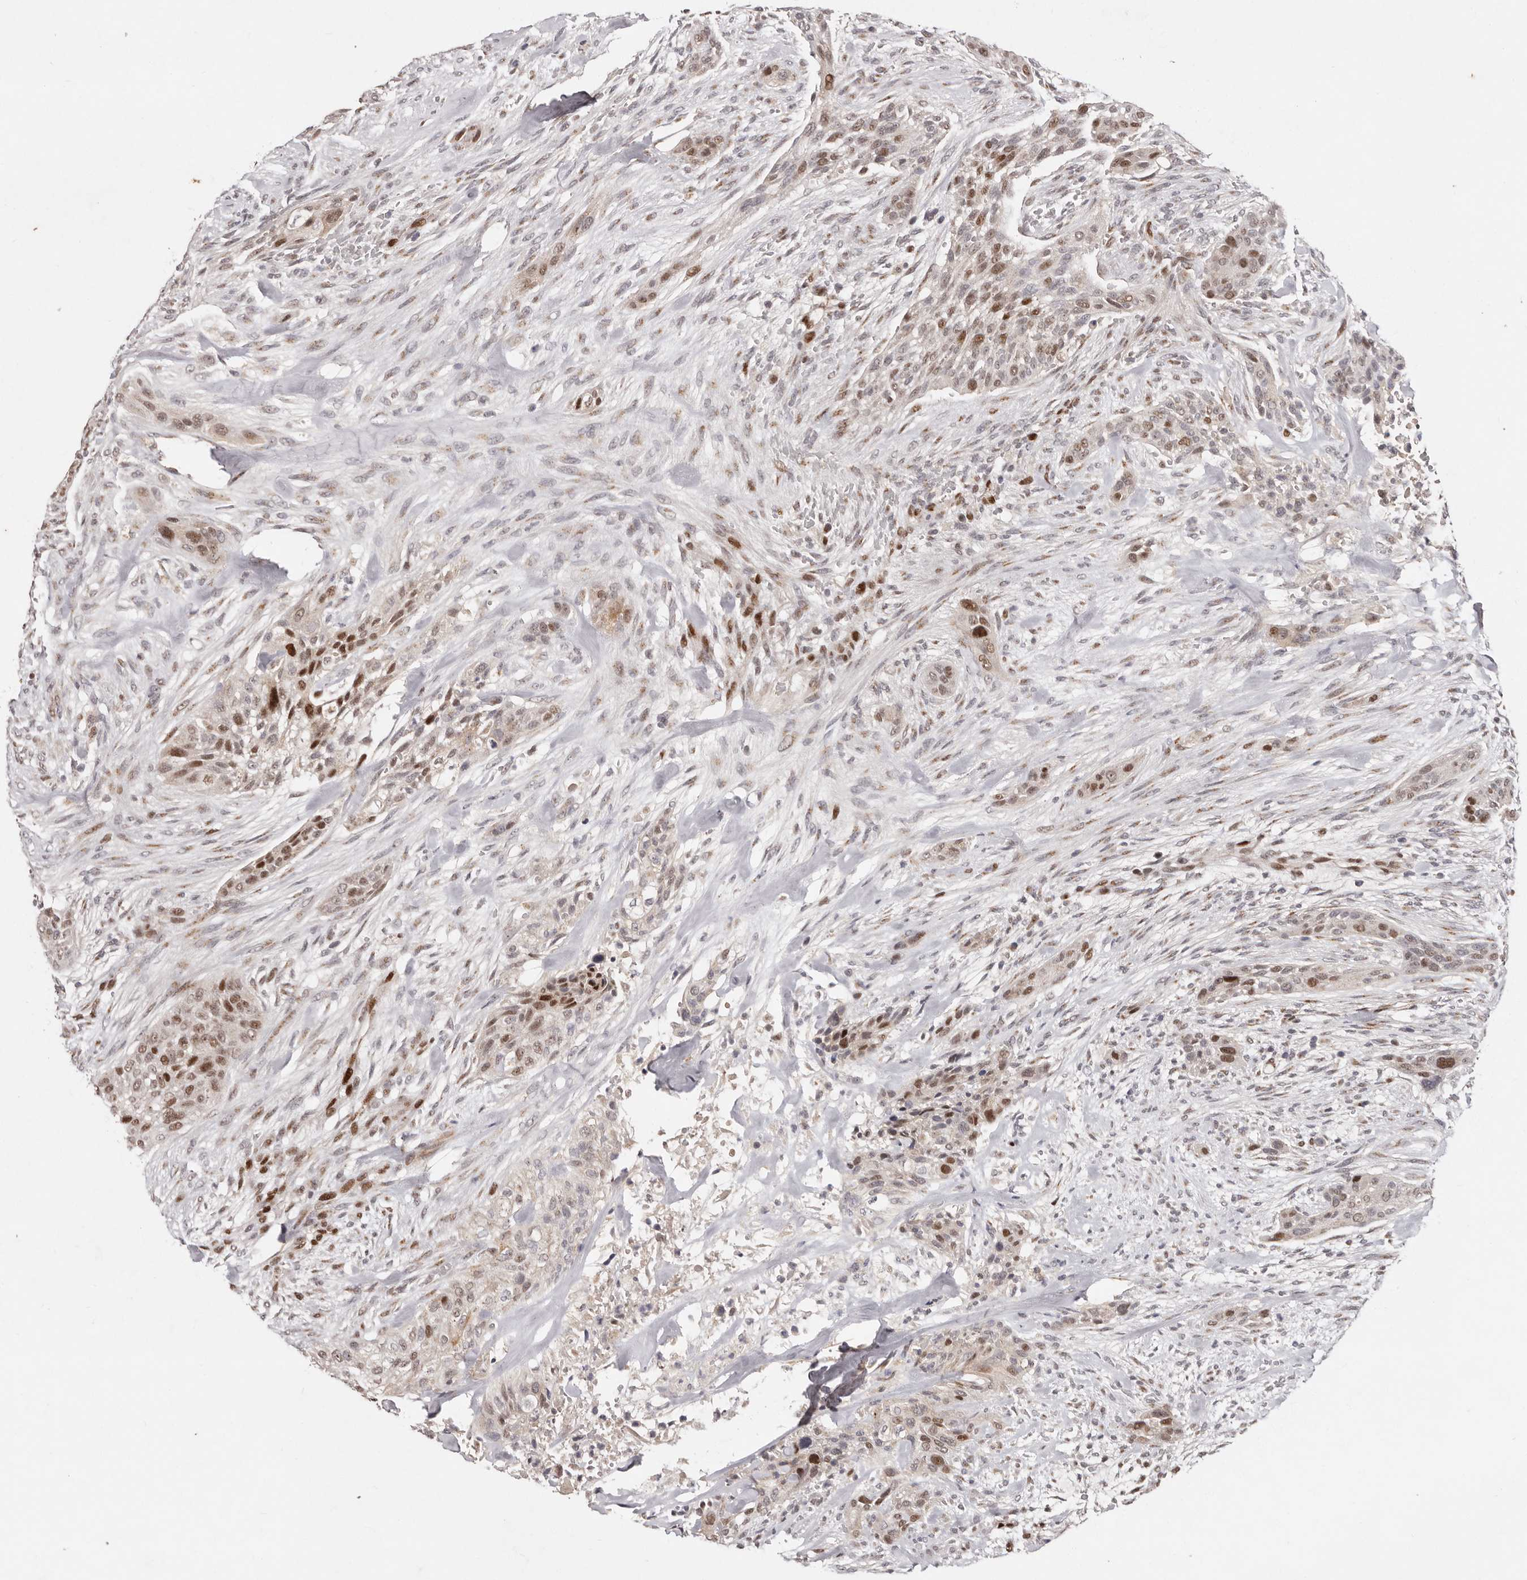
{"staining": {"intensity": "strong", "quantity": "25%-75%", "location": "nuclear"}, "tissue": "urothelial cancer", "cell_type": "Tumor cells", "image_type": "cancer", "snomed": [{"axis": "morphology", "description": "Urothelial carcinoma, High grade"}, {"axis": "topography", "description": "Urinary bladder"}], "caption": "DAB (3,3'-diaminobenzidine) immunohistochemical staining of human urothelial cancer demonstrates strong nuclear protein staining in about 25%-75% of tumor cells.", "gene": "KLF7", "patient": {"sex": "male", "age": 35}}